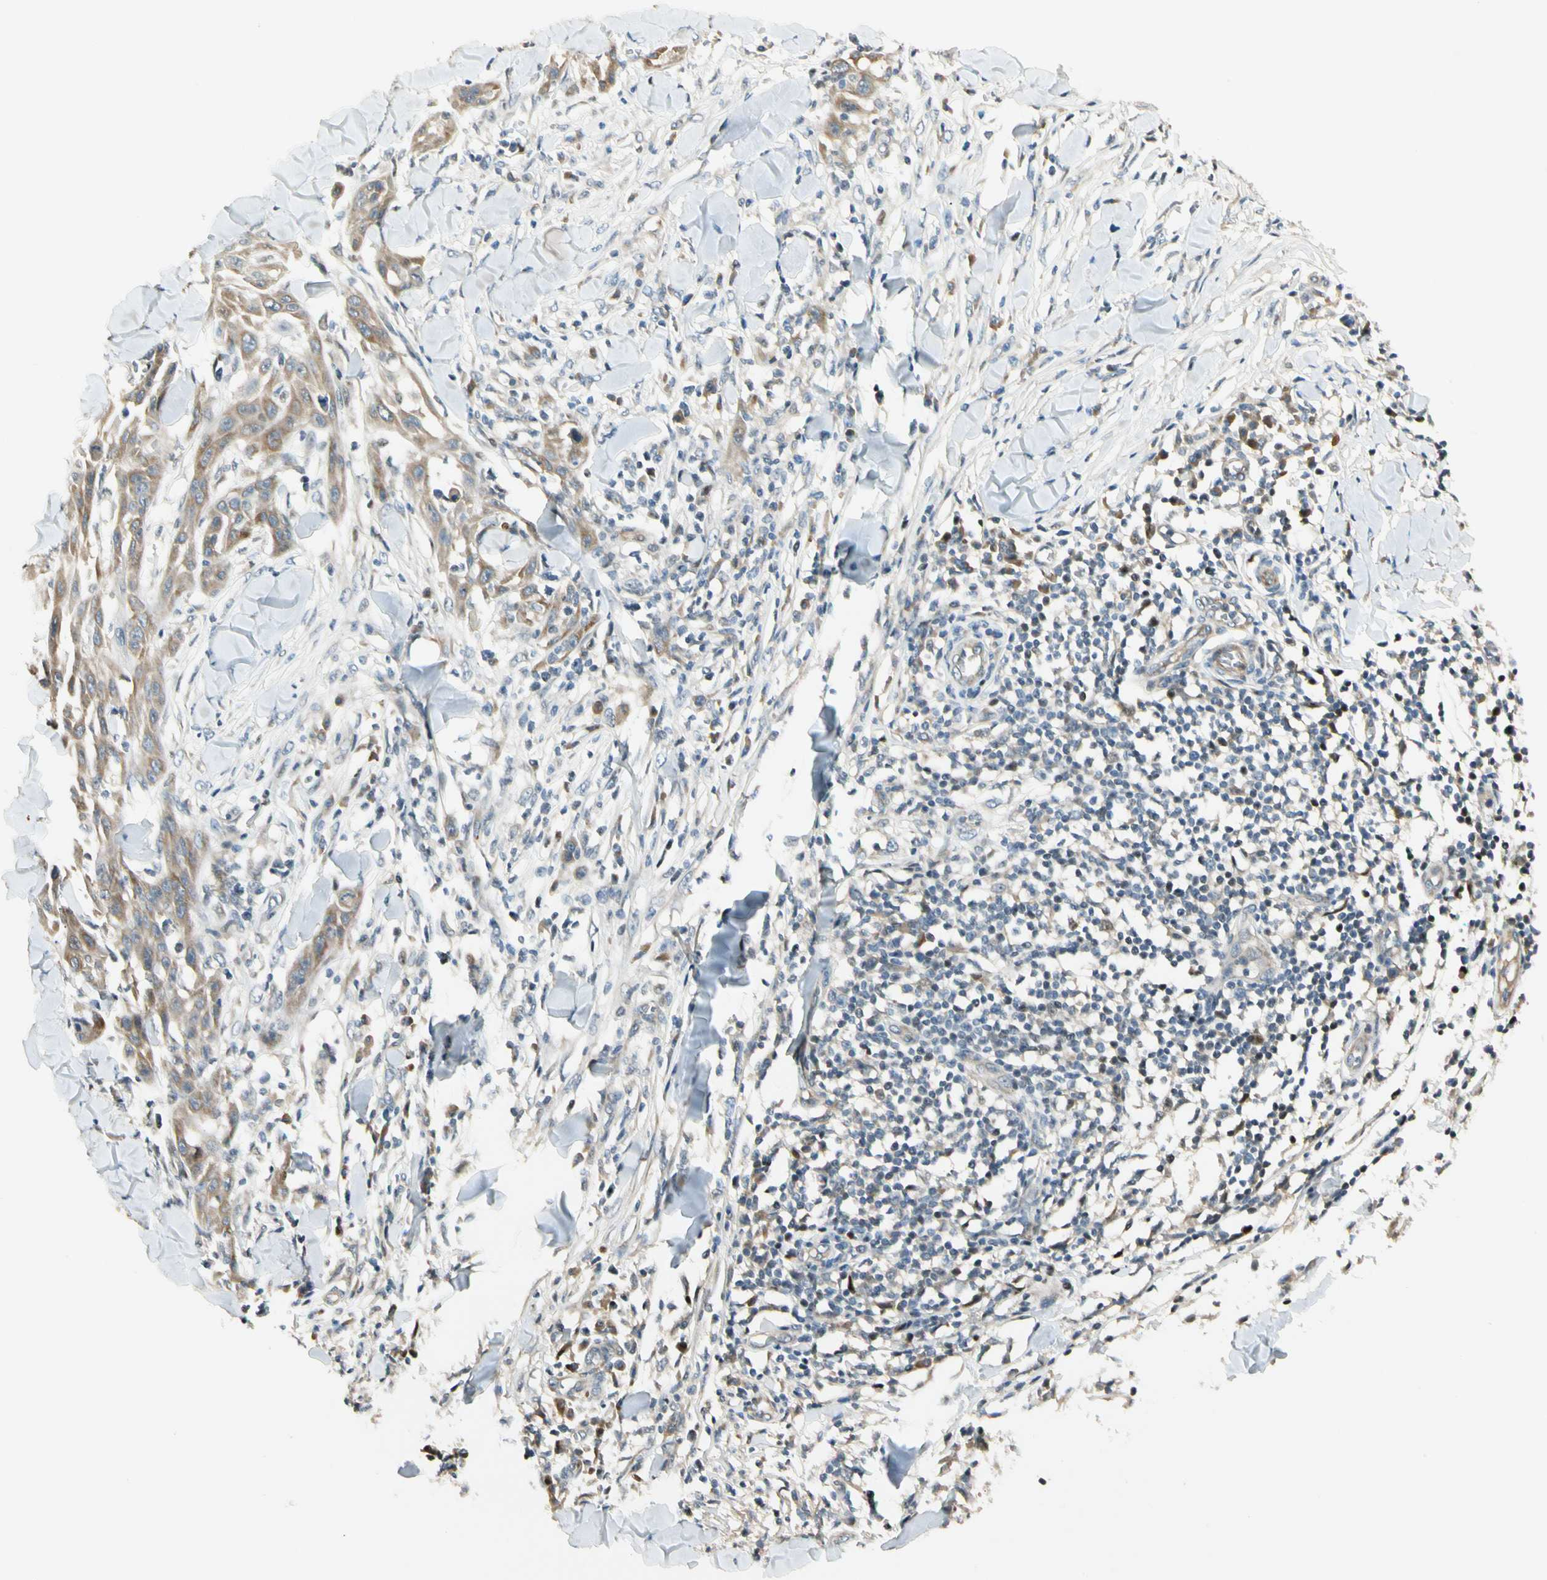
{"staining": {"intensity": "moderate", "quantity": ">75%", "location": "cytoplasmic/membranous"}, "tissue": "skin cancer", "cell_type": "Tumor cells", "image_type": "cancer", "snomed": [{"axis": "morphology", "description": "Squamous cell carcinoma, NOS"}, {"axis": "topography", "description": "Skin"}], "caption": "Immunohistochemical staining of squamous cell carcinoma (skin) demonstrates medium levels of moderate cytoplasmic/membranous protein positivity in about >75% of tumor cells. Immunohistochemistry (ihc) stains the protein in brown and the nuclei are stained blue.", "gene": "P3H2", "patient": {"sex": "male", "age": 24}}